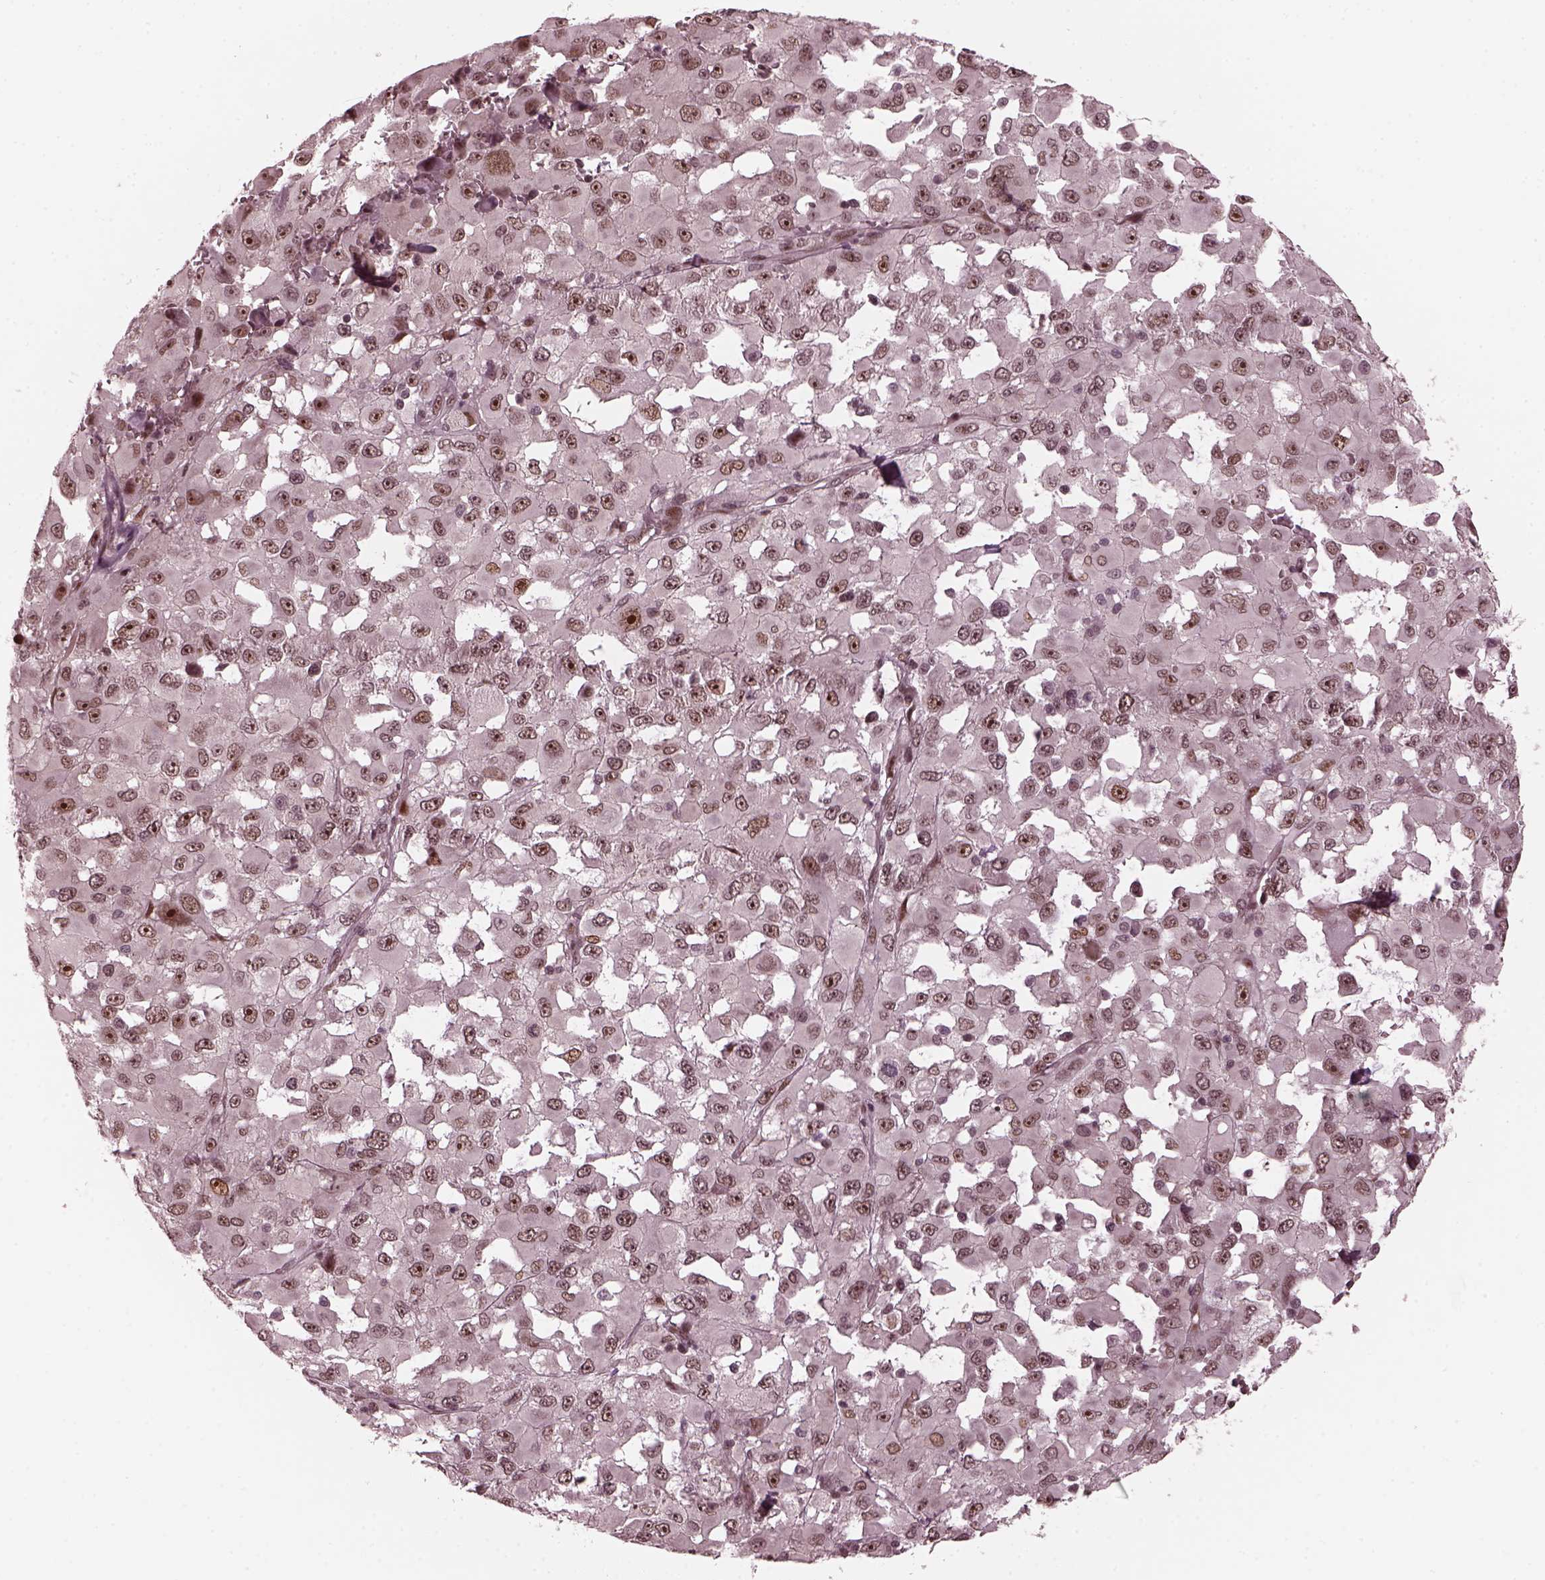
{"staining": {"intensity": "moderate", "quantity": "25%-75%", "location": "nuclear"}, "tissue": "melanoma", "cell_type": "Tumor cells", "image_type": "cancer", "snomed": [{"axis": "morphology", "description": "Malignant melanoma, Metastatic site"}, {"axis": "topography", "description": "Lymph node"}], "caption": "Immunohistochemistry image of human melanoma stained for a protein (brown), which shows medium levels of moderate nuclear expression in approximately 25%-75% of tumor cells.", "gene": "TRIB3", "patient": {"sex": "male", "age": 50}}